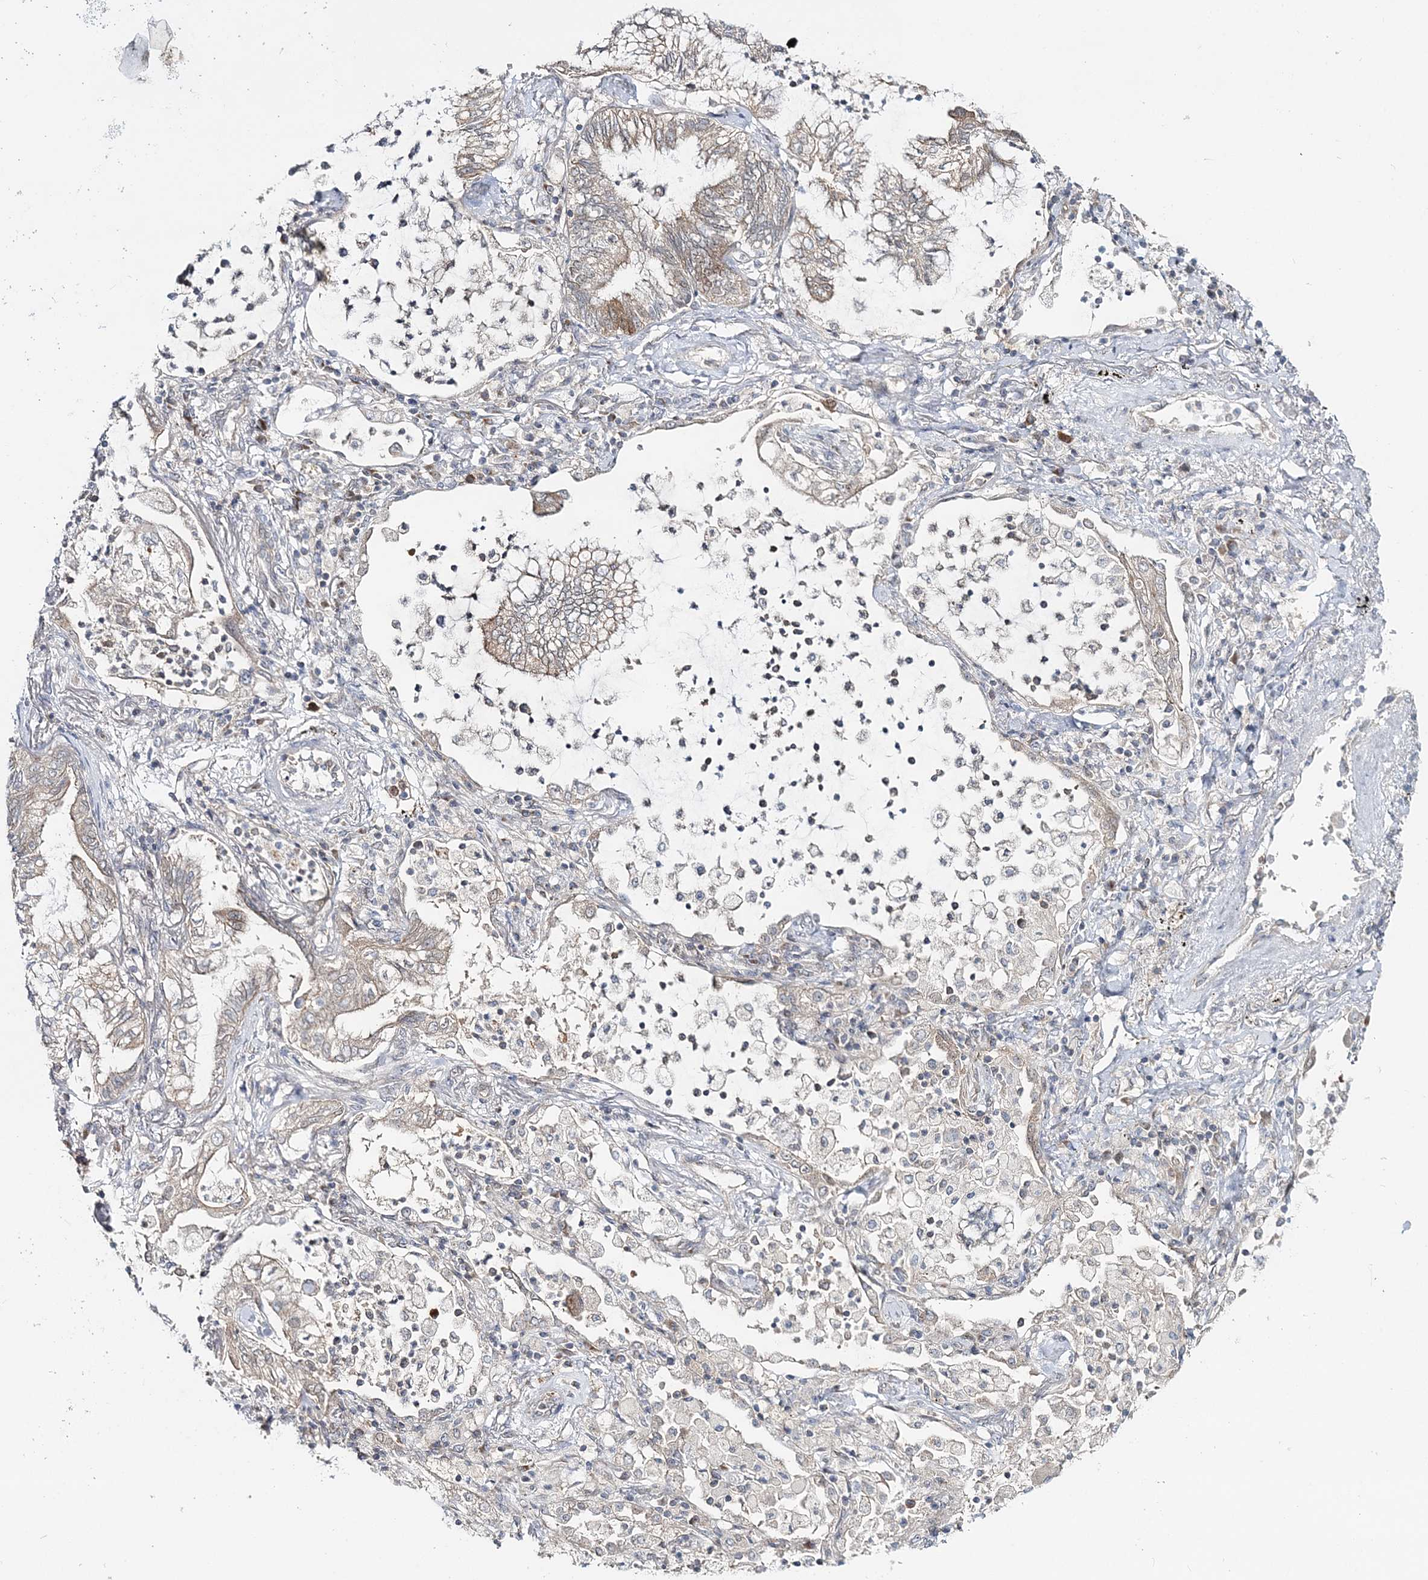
{"staining": {"intensity": "weak", "quantity": "25%-75%", "location": "cytoplasmic/membranous,nuclear"}, "tissue": "lung cancer", "cell_type": "Tumor cells", "image_type": "cancer", "snomed": [{"axis": "morphology", "description": "Adenocarcinoma, NOS"}, {"axis": "topography", "description": "Lung"}], "caption": "Lung cancer was stained to show a protein in brown. There is low levels of weak cytoplasmic/membranous and nuclear expression in approximately 25%-75% of tumor cells.", "gene": "ZFAND6", "patient": {"sex": "female", "age": 70}}